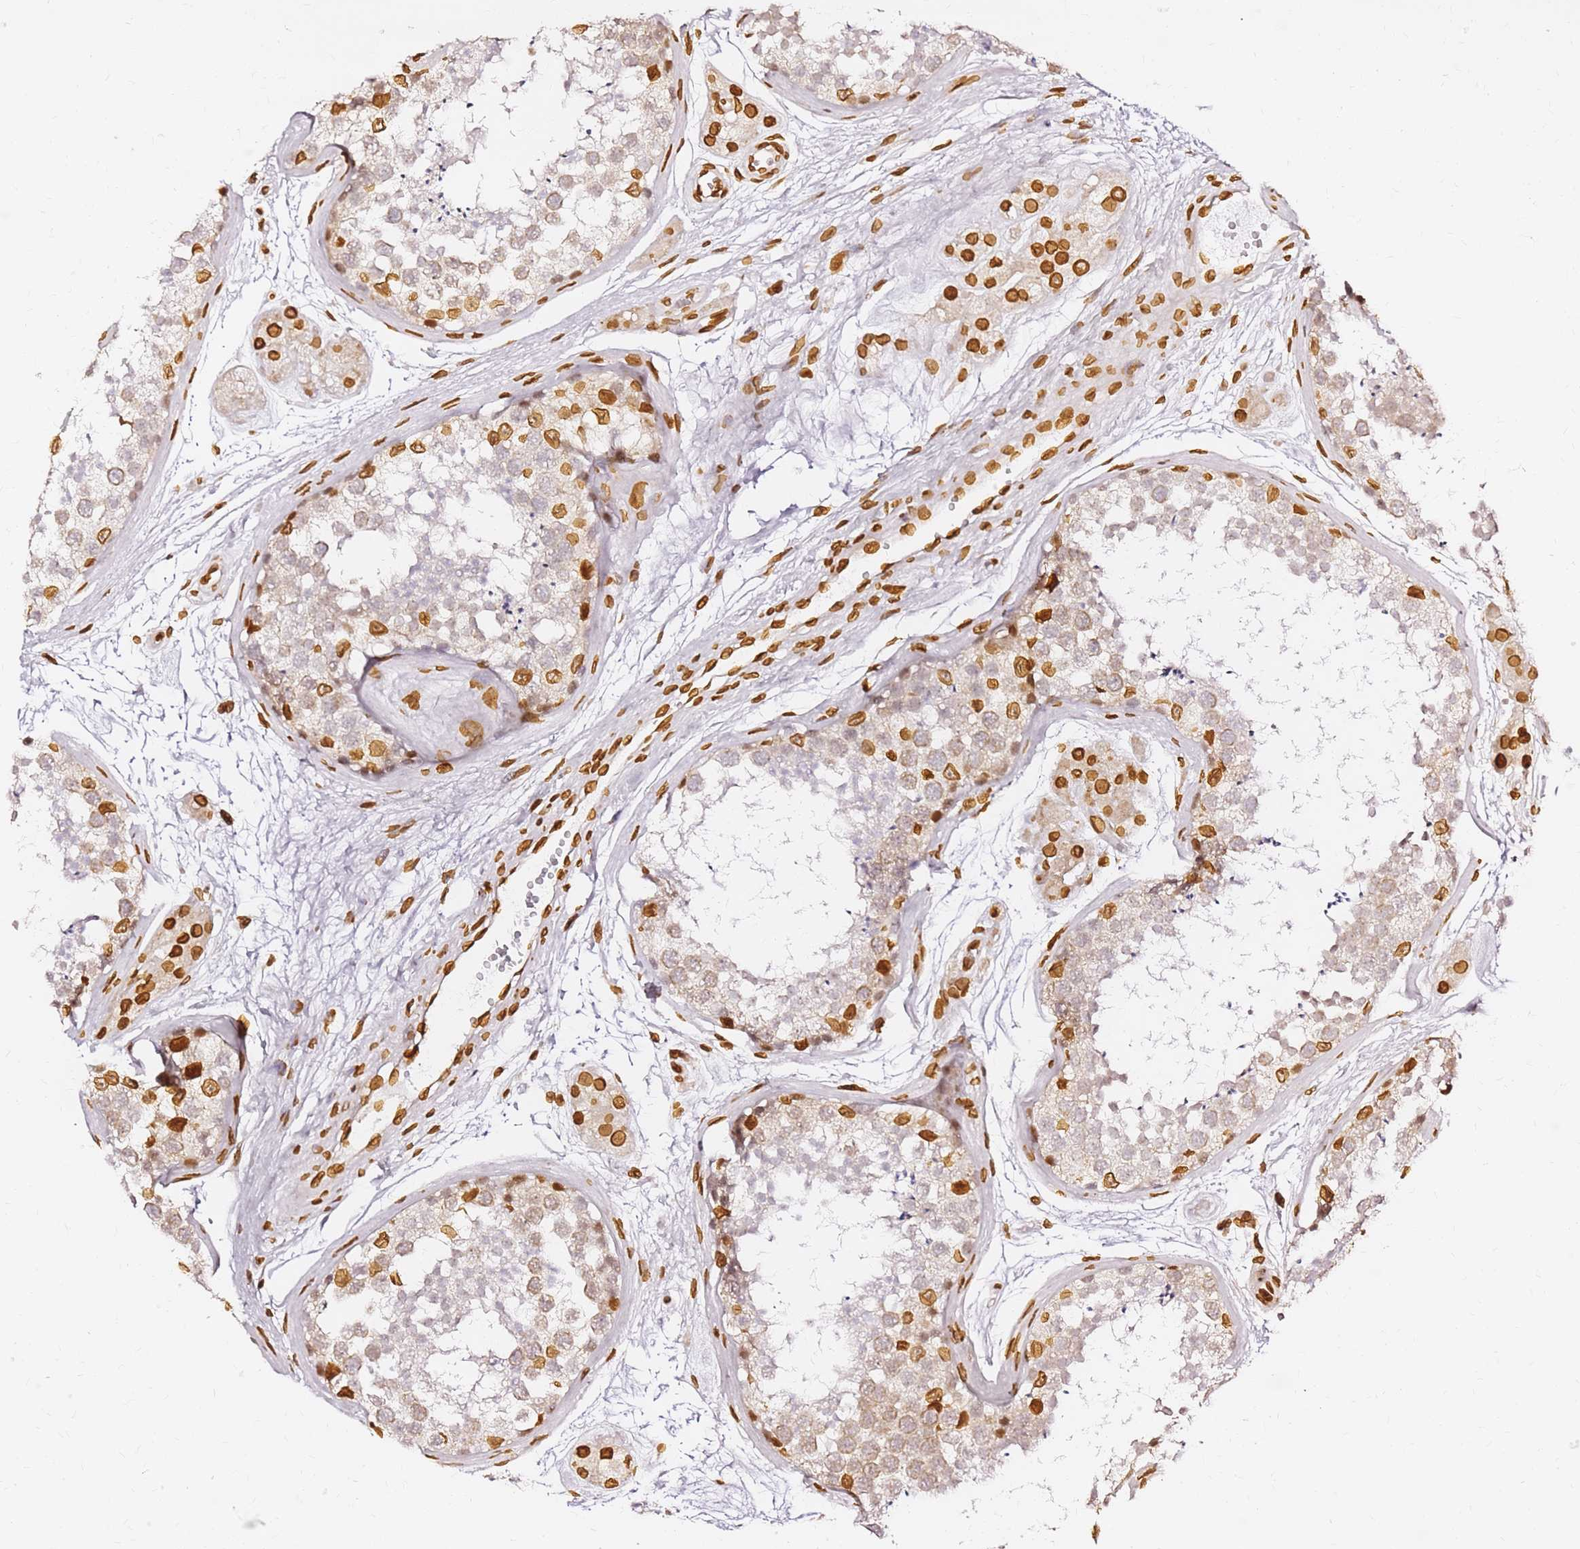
{"staining": {"intensity": "strong", "quantity": "<25%", "location": "cytoplasmic/membranous,nuclear"}, "tissue": "testis", "cell_type": "Cells in seminiferous ducts", "image_type": "normal", "snomed": [{"axis": "morphology", "description": "Normal tissue, NOS"}, {"axis": "topography", "description": "Testis"}], "caption": "IHC (DAB) staining of benign human testis reveals strong cytoplasmic/membranous,nuclear protein expression in approximately <25% of cells in seminiferous ducts. (Stains: DAB (3,3'-diaminobenzidine) in brown, nuclei in blue, Microscopy: brightfield microscopy at high magnification).", "gene": "C6orf141", "patient": {"sex": "male", "age": 56}}